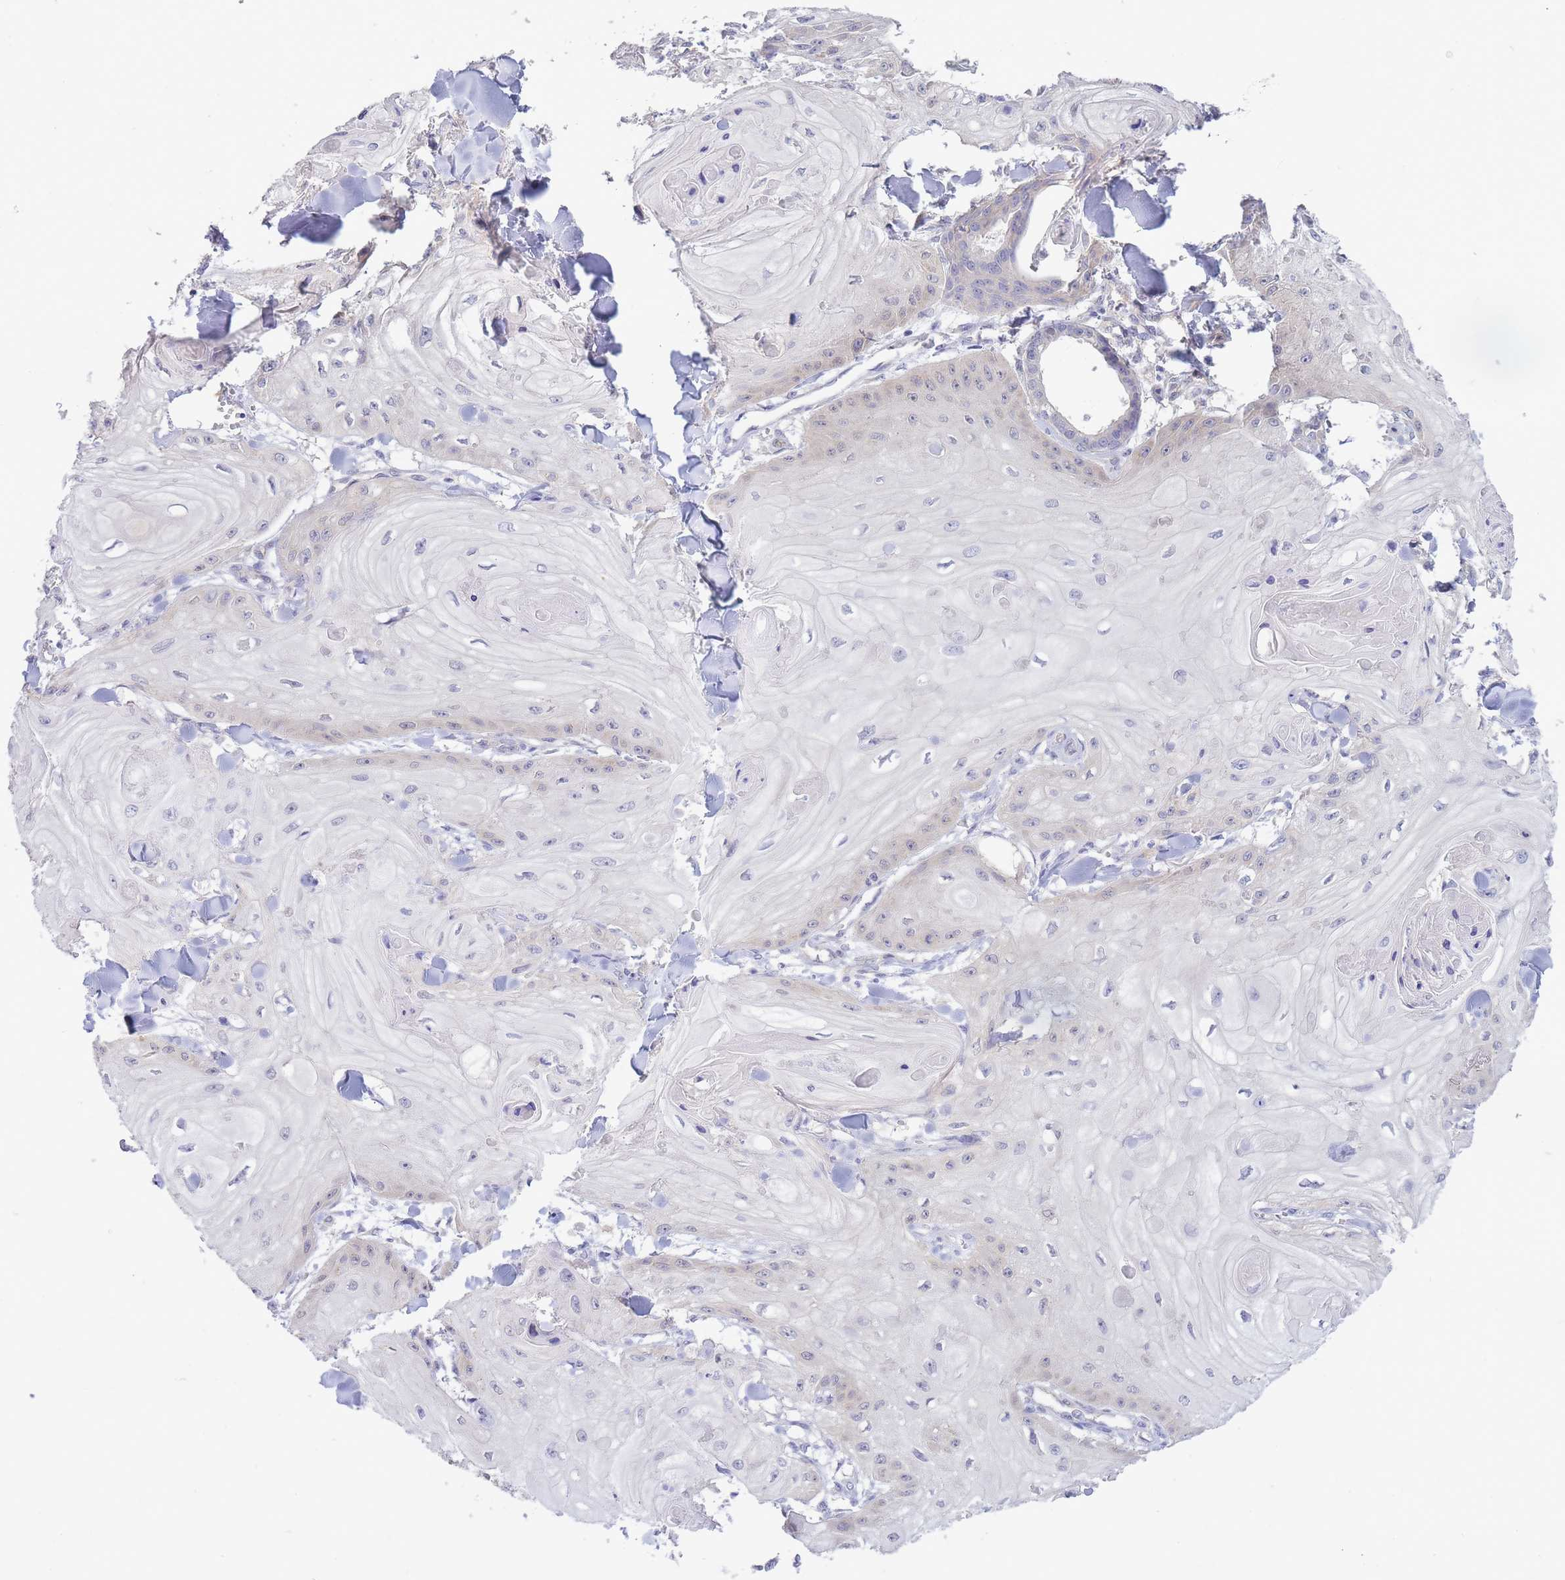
{"staining": {"intensity": "weak", "quantity": "<25%", "location": "cytoplasmic/membranous"}, "tissue": "skin cancer", "cell_type": "Tumor cells", "image_type": "cancer", "snomed": [{"axis": "morphology", "description": "Squamous cell carcinoma, NOS"}, {"axis": "topography", "description": "Skin"}], "caption": "An immunohistochemistry (IHC) photomicrograph of skin cancer is shown. There is no staining in tumor cells of skin cancer.", "gene": "SUGT1", "patient": {"sex": "male", "age": 74}}